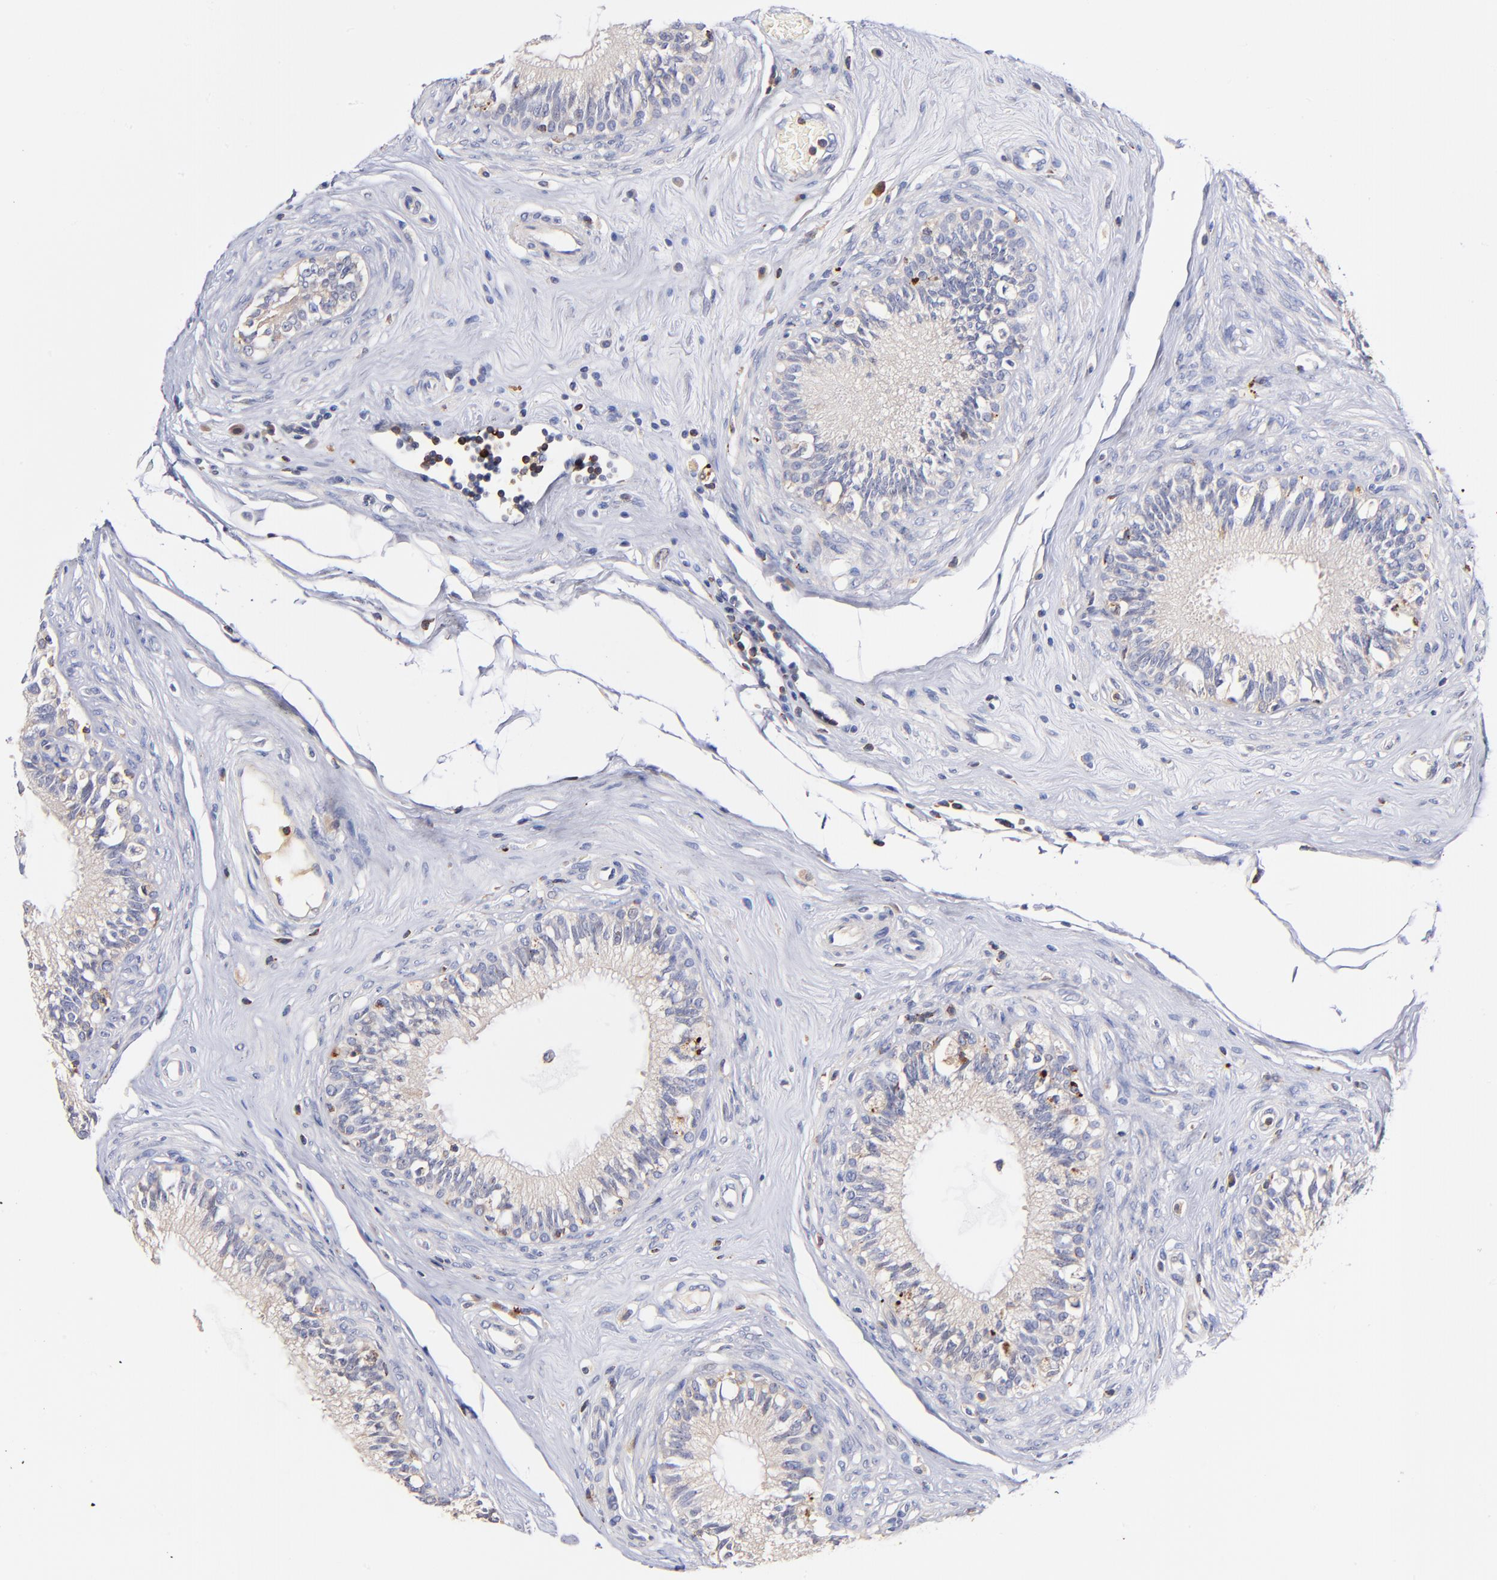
{"staining": {"intensity": "negative", "quantity": "none", "location": "none"}, "tissue": "epididymis", "cell_type": "Glandular cells", "image_type": "normal", "snomed": [{"axis": "morphology", "description": "Normal tissue, NOS"}, {"axis": "morphology", "description": "Inflammation, NOS"}, {"axis": "topography", "description": "Epididymis"}], "caption": "An immunohistochemistry (IHC) image of normal epididymis is shown. There is no staining in glandular cells of epididymis. The staining is performed using DAB (3,3'-diaminobenzidine) brown chromogen with nuclei counter-stained in using hematoxylin.", "gene": "KREMEN2", "patient": {"sex": "male", "age": 84}}